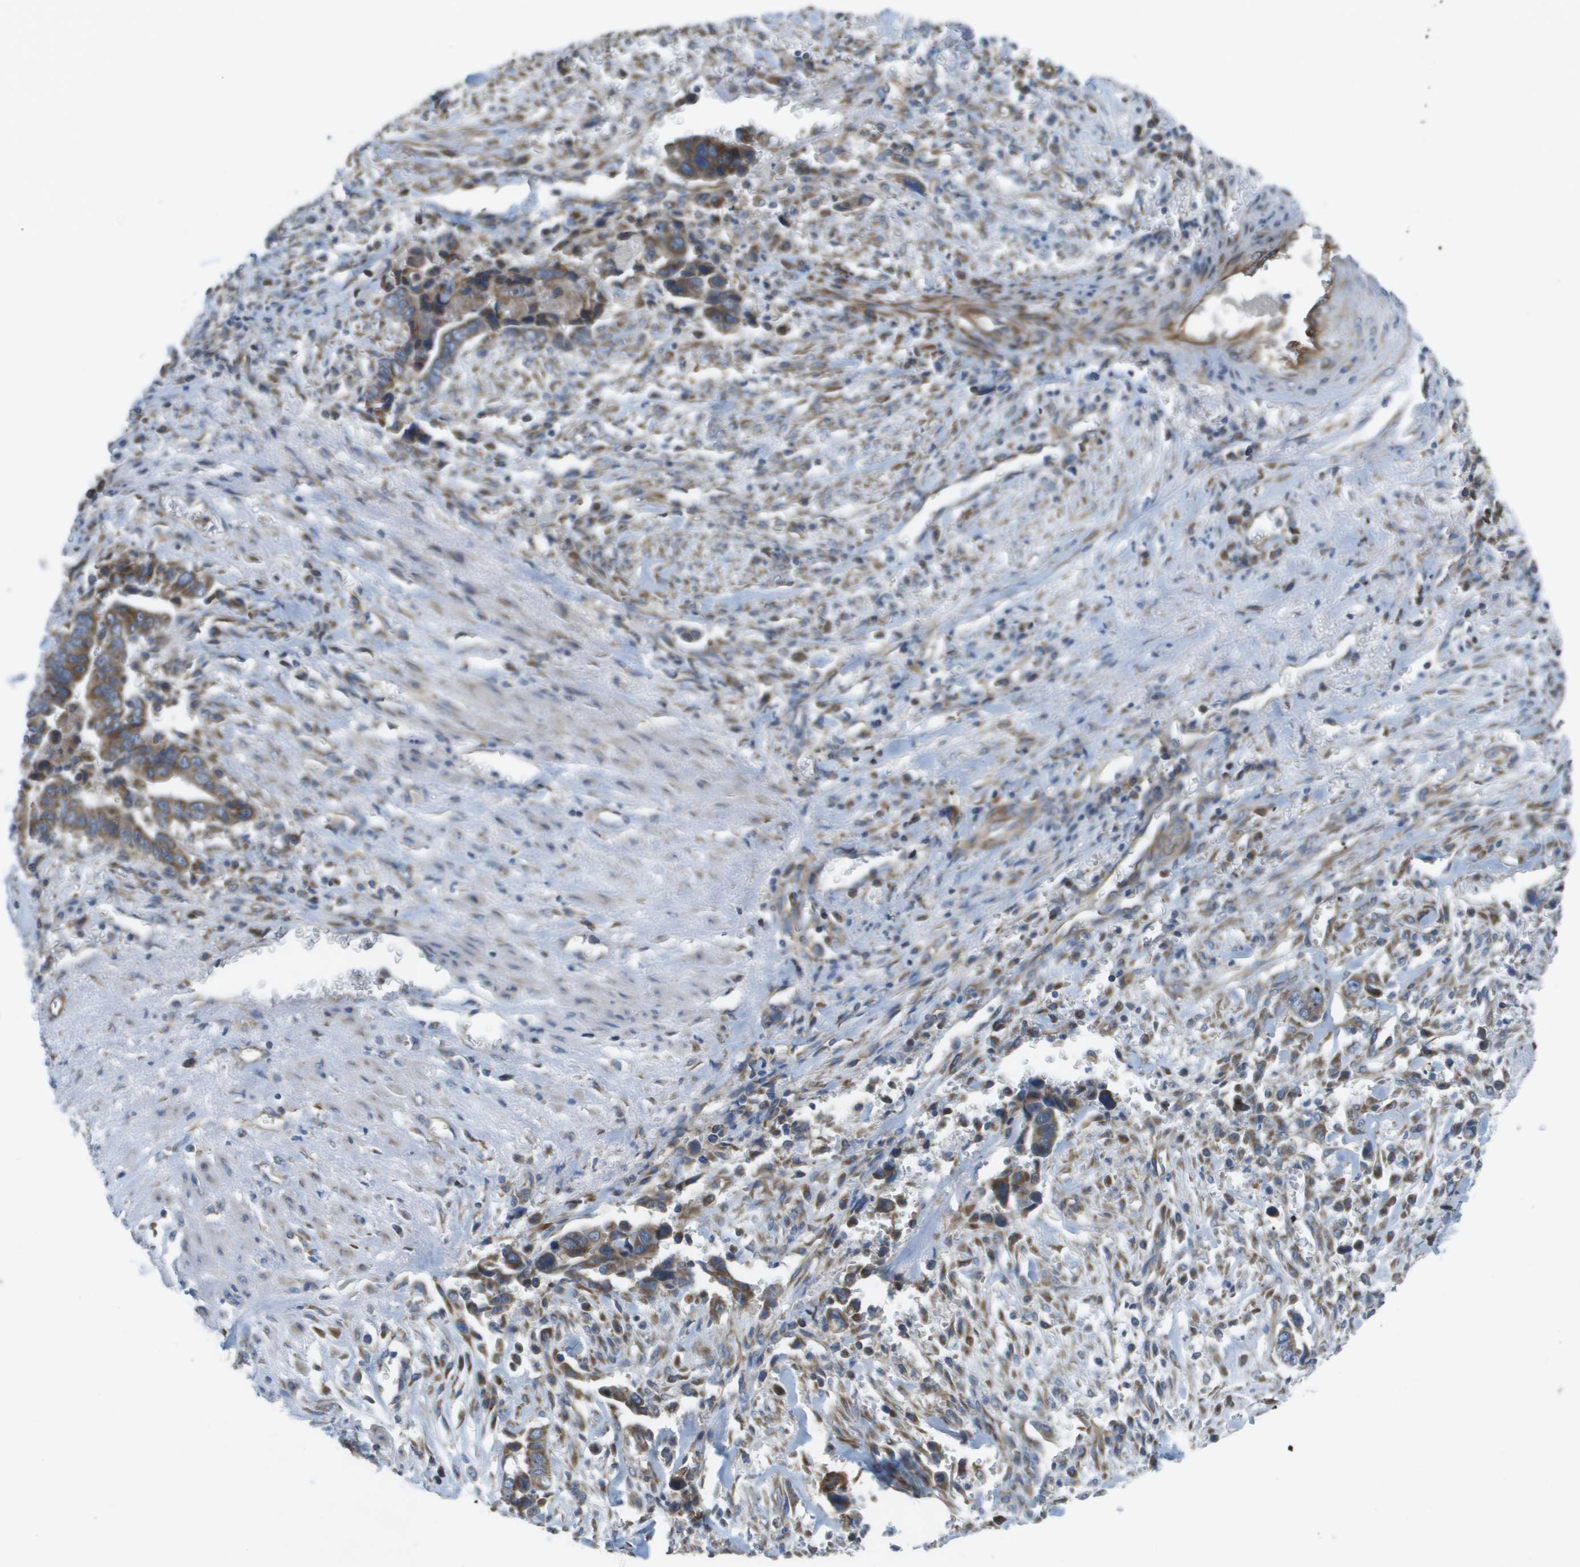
{"staining": {"intensity": "strong", "quantity": ">75%", "location": "cytoplasmic/membranous"}, "tissue": "liver cancer", "cell_type": "Tumor cells", "image_type": "cancer", "snomed": [{"axis": "morphology", "description": "Cholangiocarcinoma"}, {"axis": "topography", "description": "Liver"}], "caption": "DAB (3,3'-diaminobenzidine) immunohistochemical staining of liver cholangiocarcinoma demonstrates strong cytoplasmic/membranous protein staining in about >75% of tumor cells.", "gene": "CLCN2", "patient": {"sex": "female", "age": 79}}